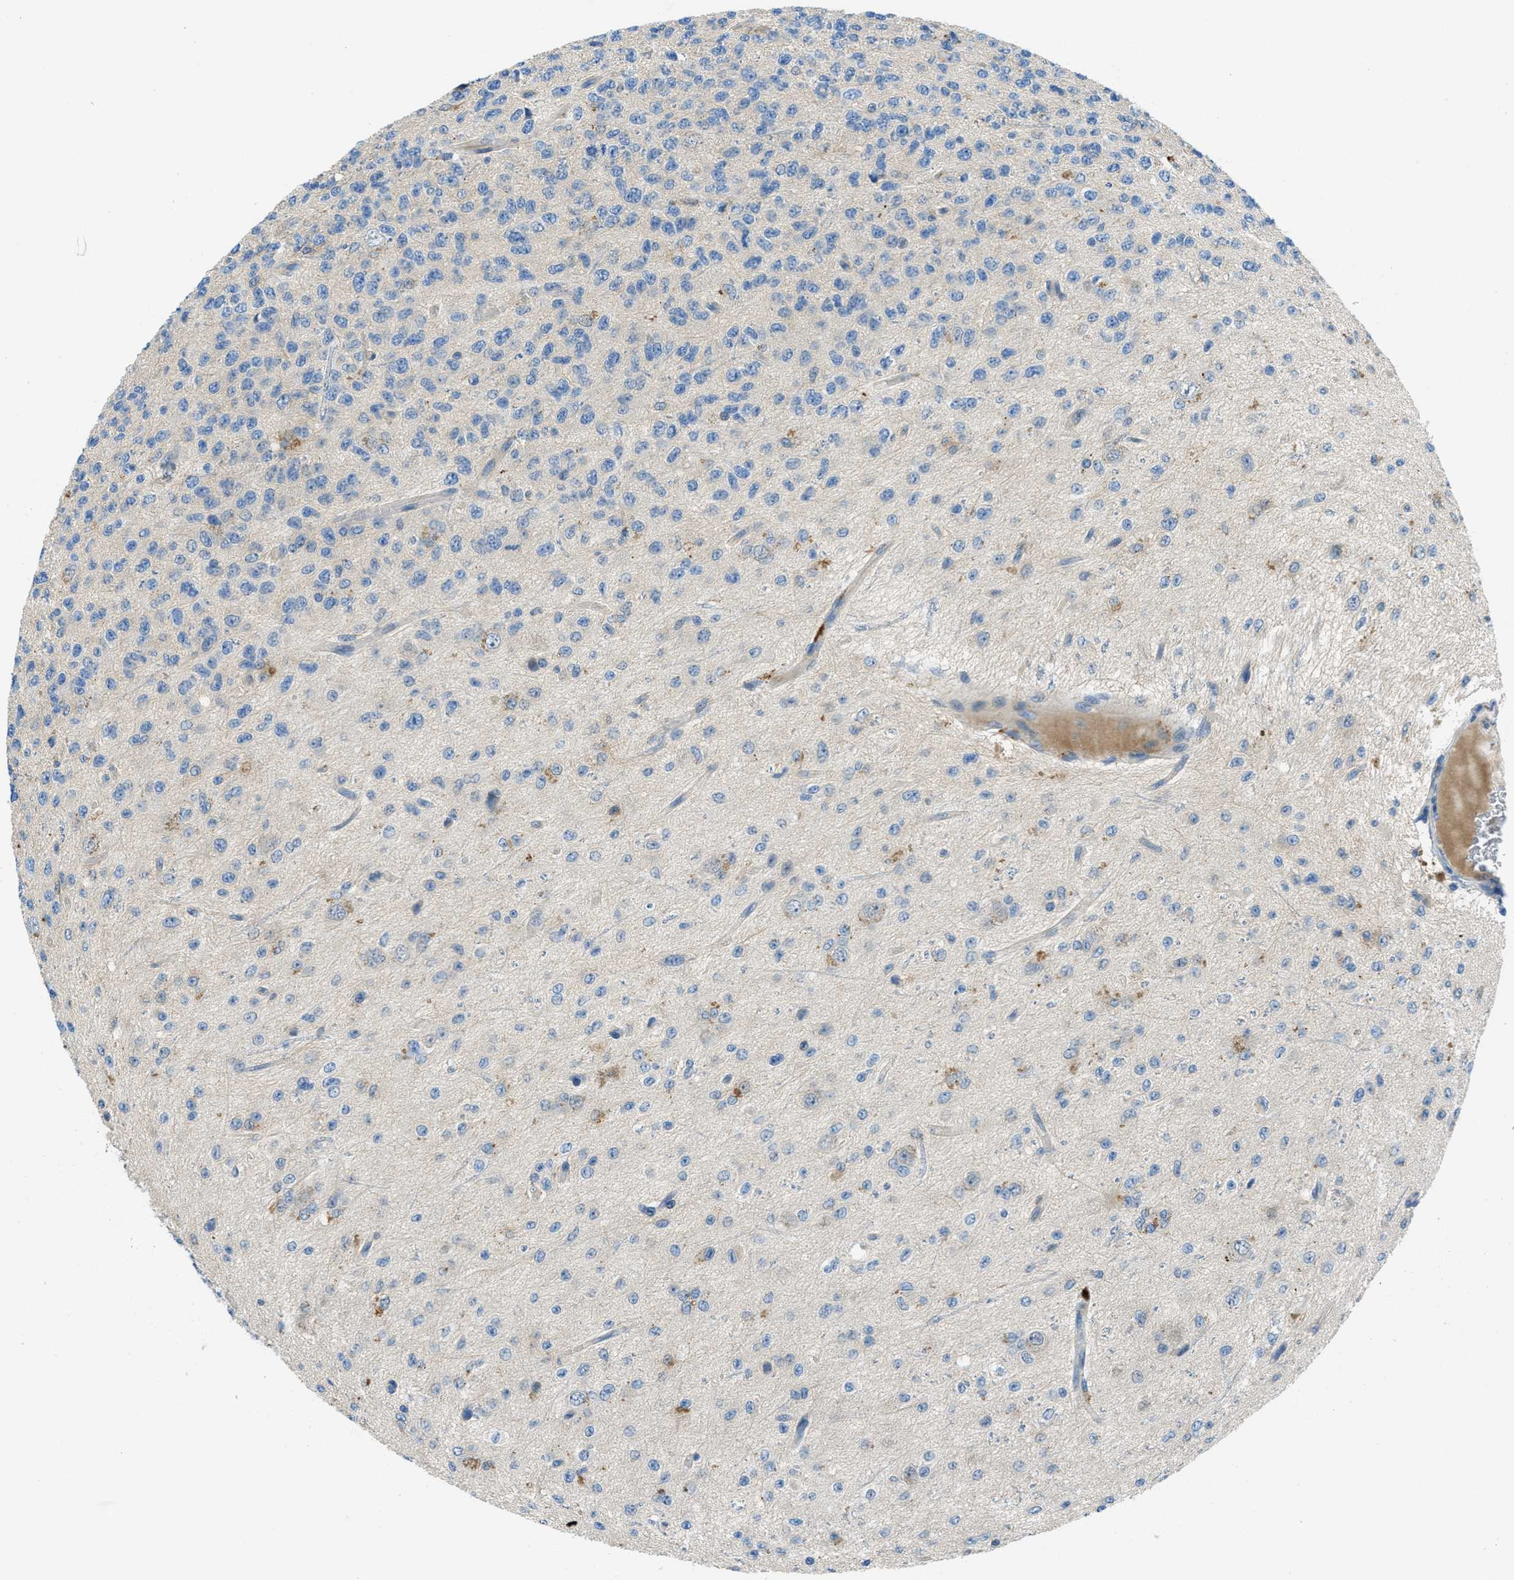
{"staining": {"intensity": "negative", "quantity": "none", "location": "none"}, "tissue": "glioma", "cell_type": "Tumor cells", "image_type": "cancer", "snomed": [{"axis": "morphology", "description": "Glioma, malignant, High grade"}, {"axis": "topography", "description": "pancreas cauda"}], "caption": "Glioma stained for a protein using immunohistochemistry exhibits no expression tumor cells.", "gene": "MAP3K20", "patient": {"sex": "male", "age": 60}}